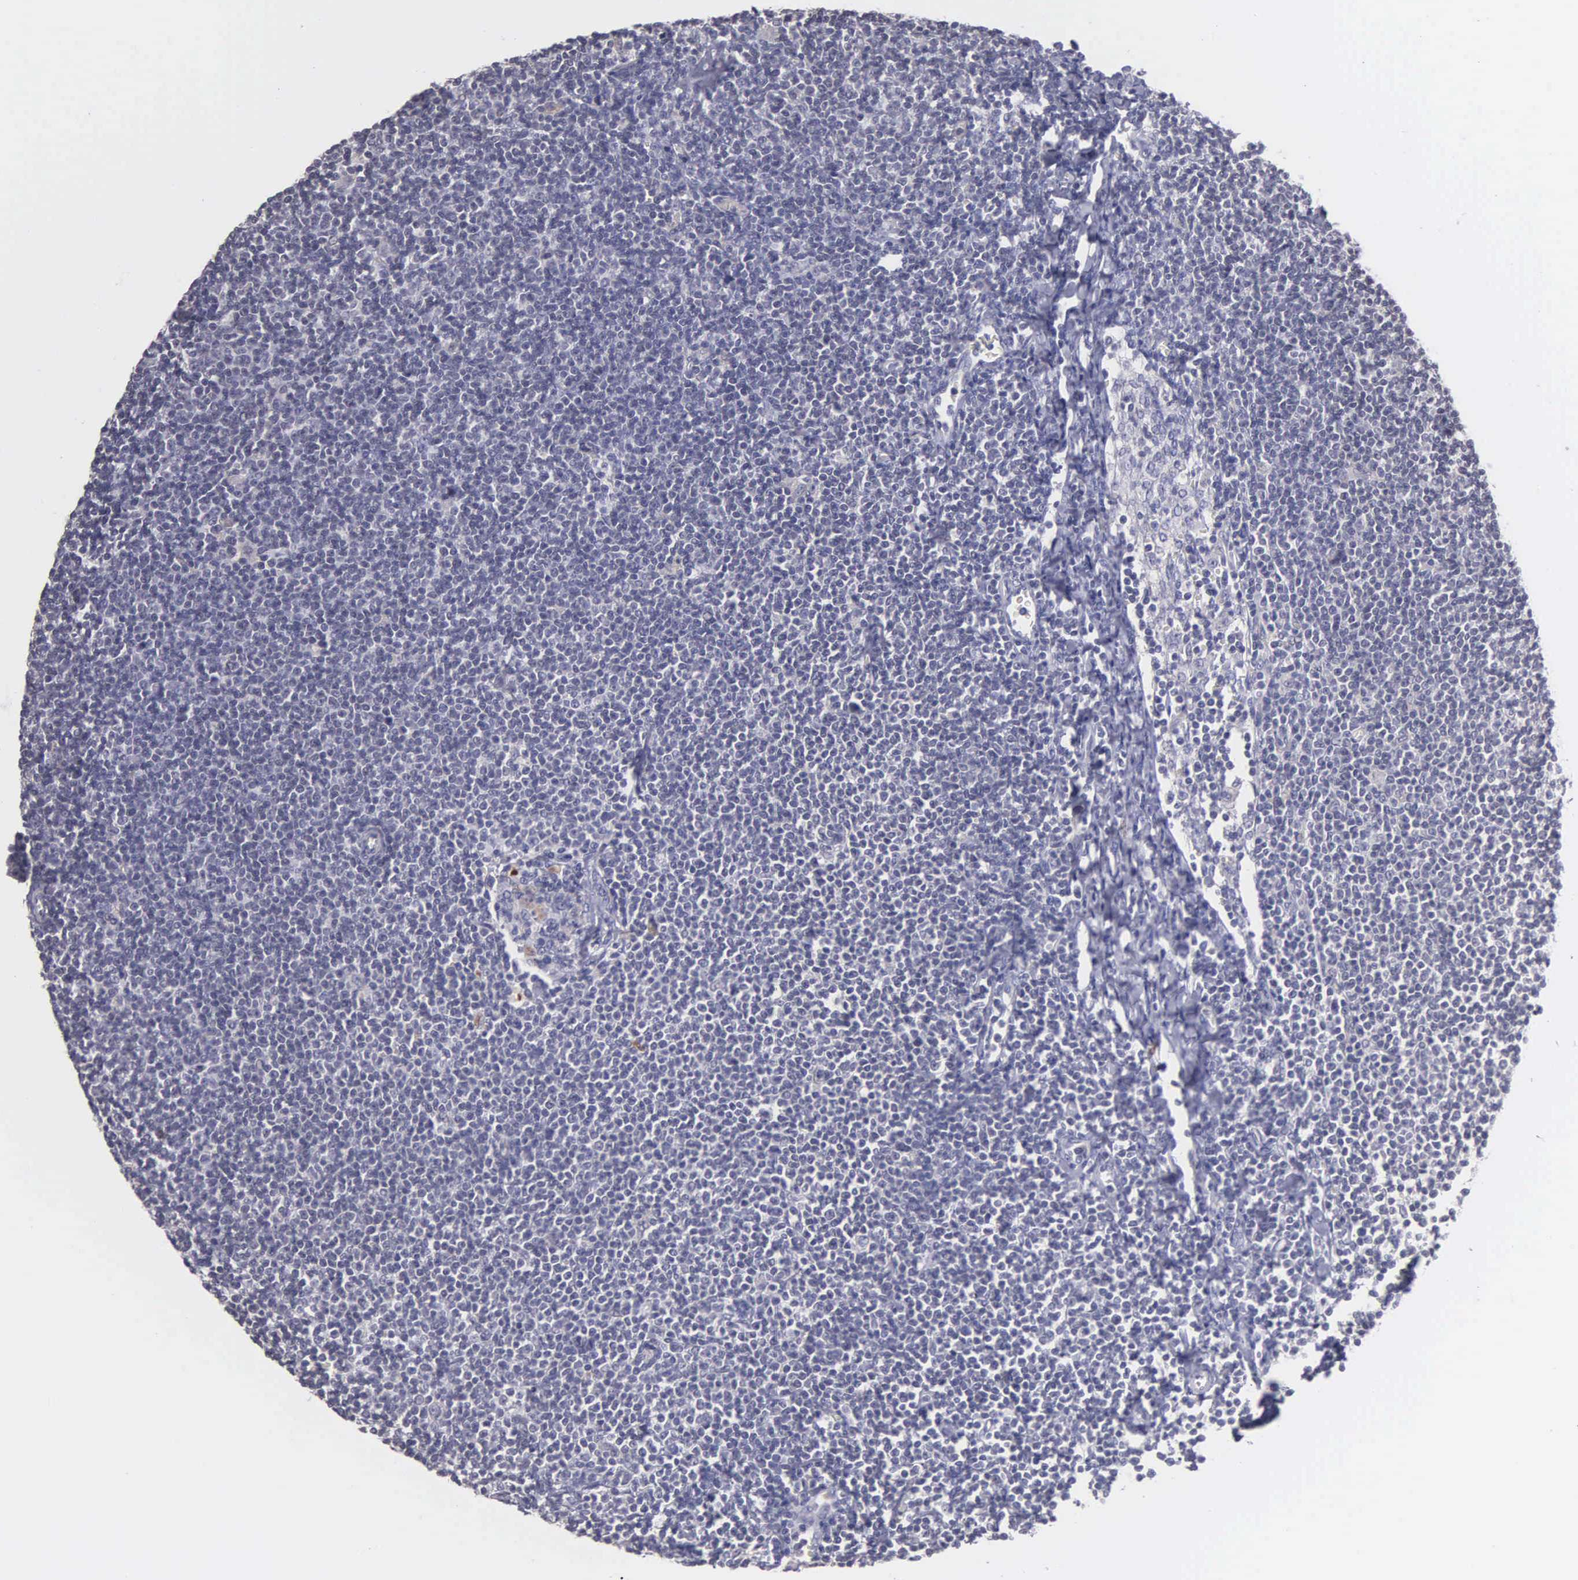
{"staining": {"intensity": "negative", "quantity": "none", "location": "none"}, "tissue": "lymphoma", "cell_type": "Tumor cells", "image_type": "cancer", "snomed": [{"axis": "morphology", "description": "Malignant lymphoma, non-Hodgkin's type, Low grade"}, {"axis": "topography", "description": "Lymph node"}], "caption": "A high-resolution histopathology image shows immunohistochemistry staining of lymphoma, which shows no significant staining in tumor cells.", "gene": "BRD1", "patient": {"sex": "male", "age": 65}}